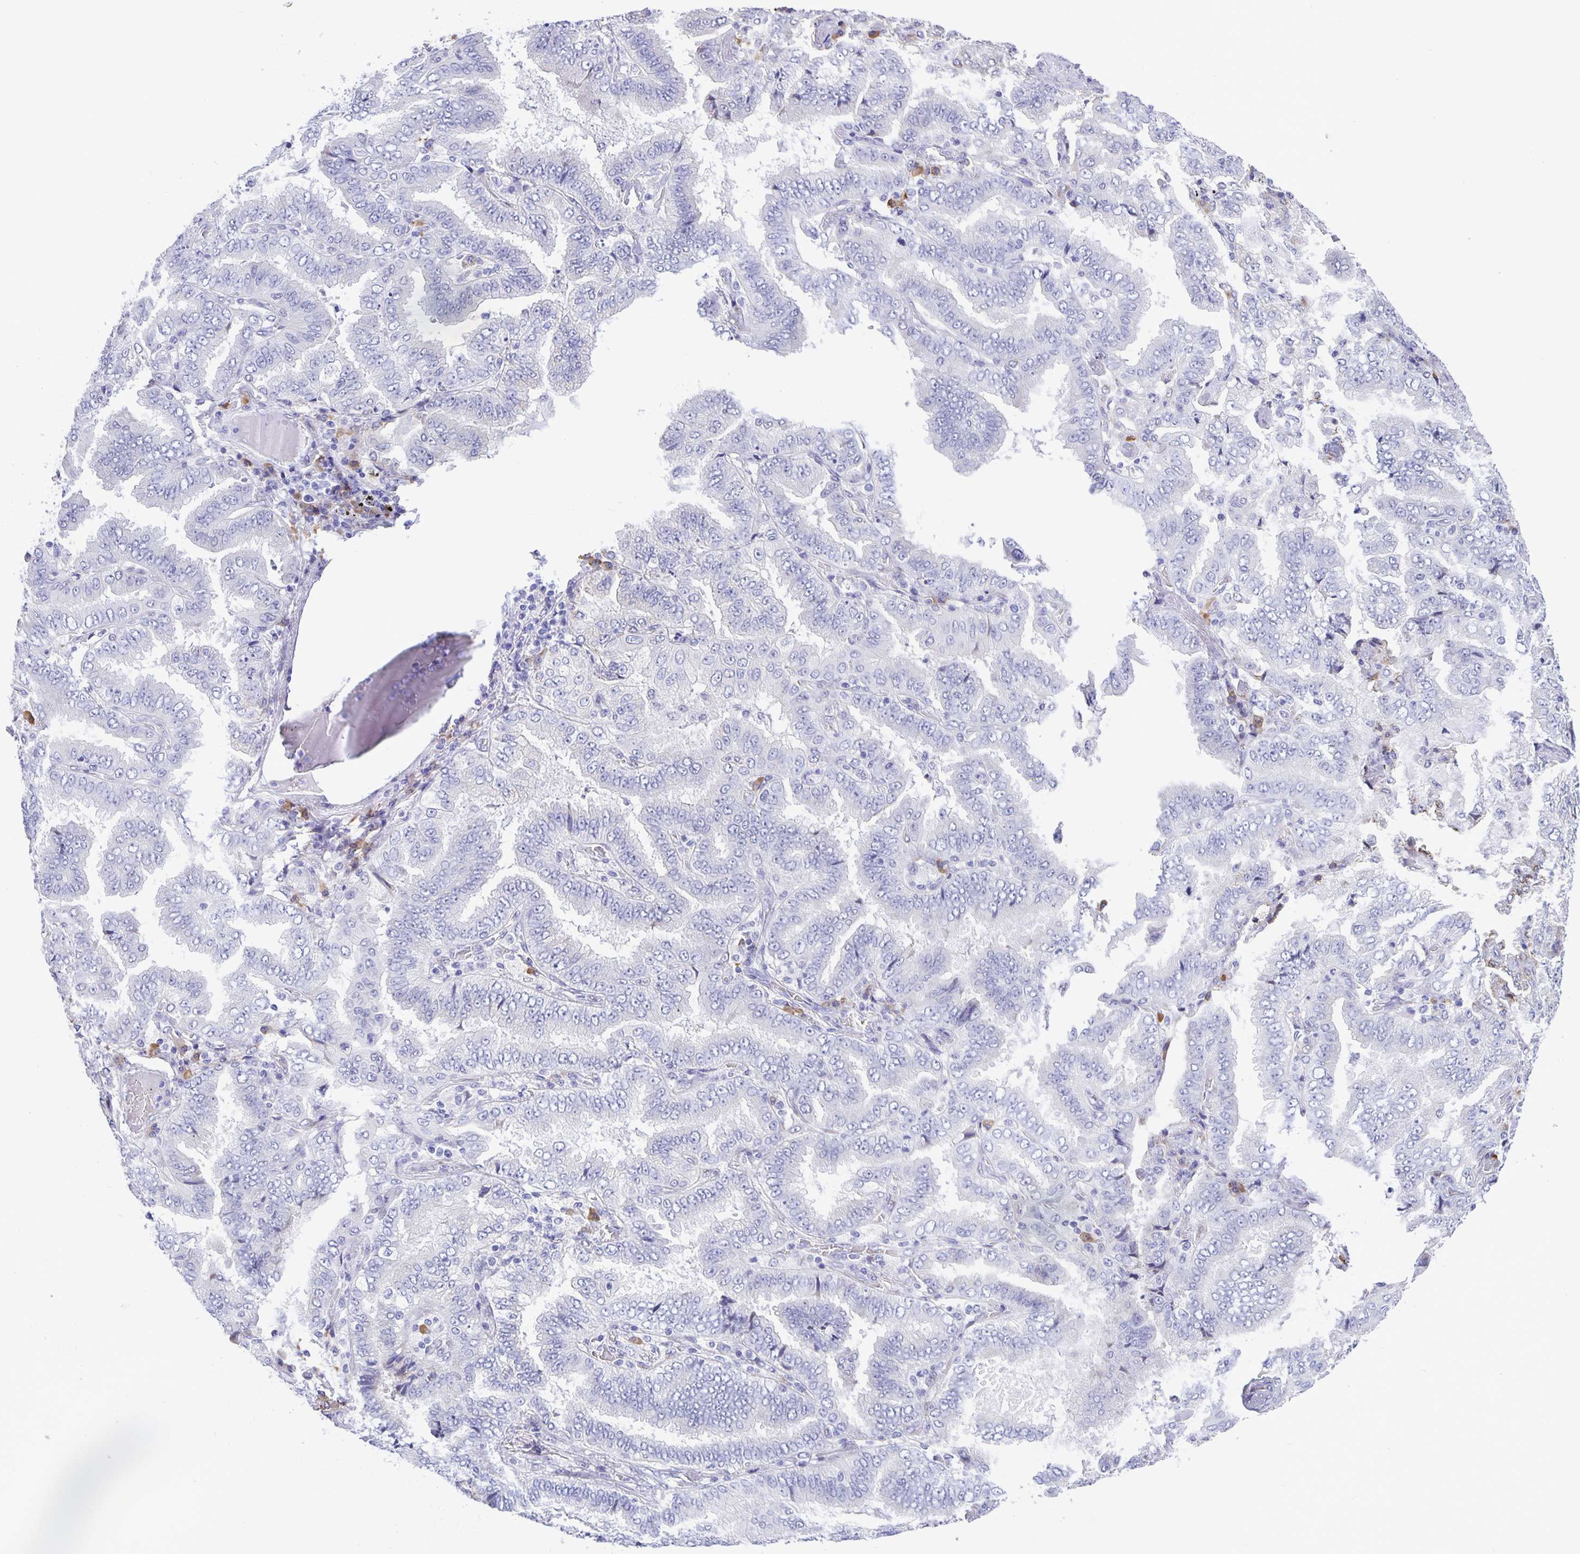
{"staining": {"intensity": "negative", "quantity": "none", "location": "none"}, "tissue": "lung cancer", "cell_type": "Tumor cells", "image_type": "cancer", "snomed": [{"axis": "morphology", "description": "Aneuploidy"}, {"axis": "morphology", "description": "Adenocarcinoma, NOS"}, {"axis": "morphology", "description": "Adenocarcinoma, metastatic, NOS"}, {"axis": "topography", "description": "Lymph node"}, {"axis": "topography", "description": "Lung"}], "caption": "There is no significant expression in tumor cells of lung cancer (metastatic adenocarcinoma).", "gene": "ERMN", "patient": {"sex": "female", "age": 48}}